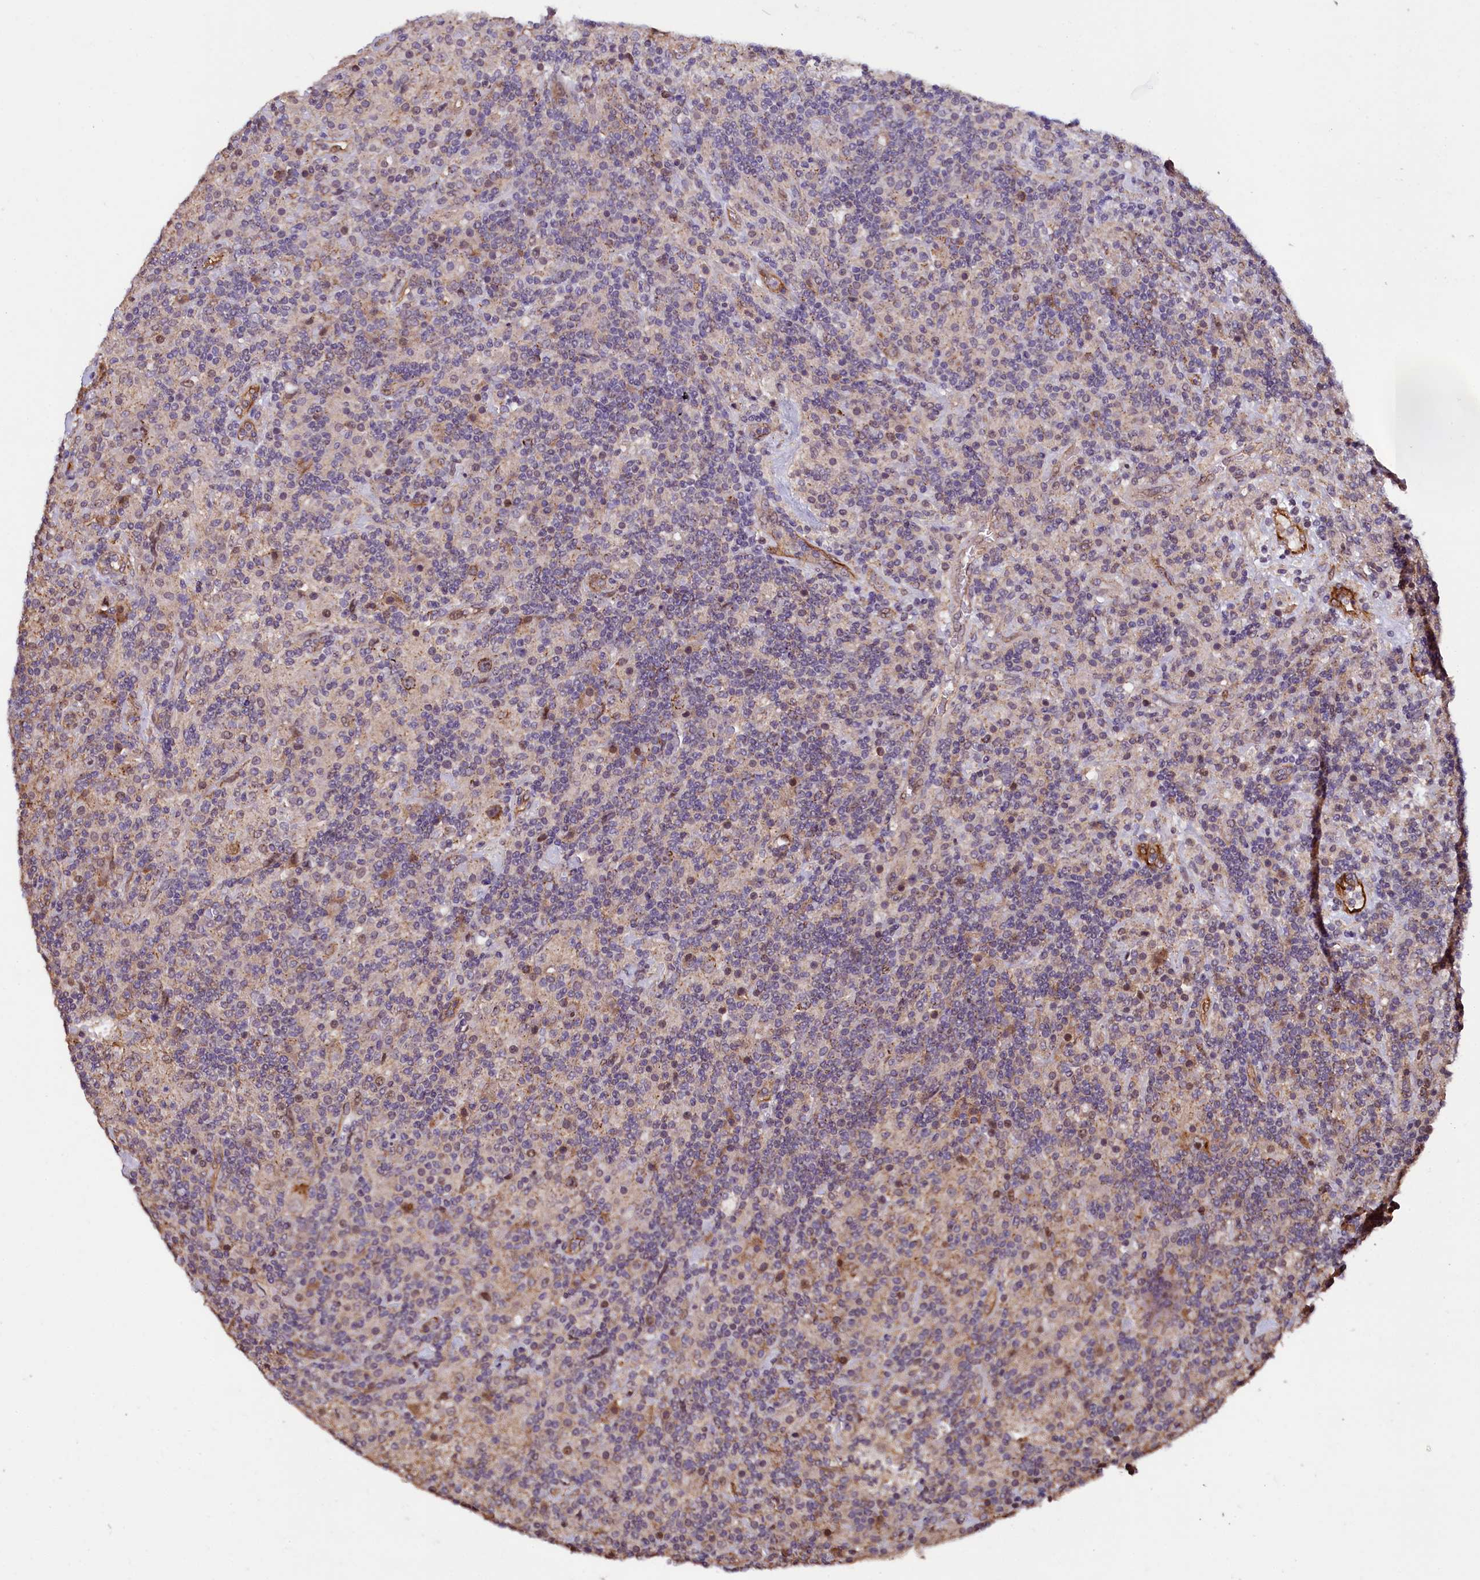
{"staining": {"intensity": "moderate", "quantity": "25%-75%", "location": "cytoplasmic/membranous,nuclear"}, "tissue": "lymphoma", "cell_type": "Tumor cells", "image_type": "cancer", "snomed": [{"axis": "morphology", "description": "Hodgkin's disease, NOS"}, {"axis": "topography", "description": "Lymph node"}], "caption": "Lymphoma stained for a protein displays moderate cytoplasmic/membranous and nuclear positivity in tumor cells. (brown staining indicates protein expression, while blue staining denotes nuclei).", "gene": "PALM", "patient": {"sex": "male", "age": 70}}